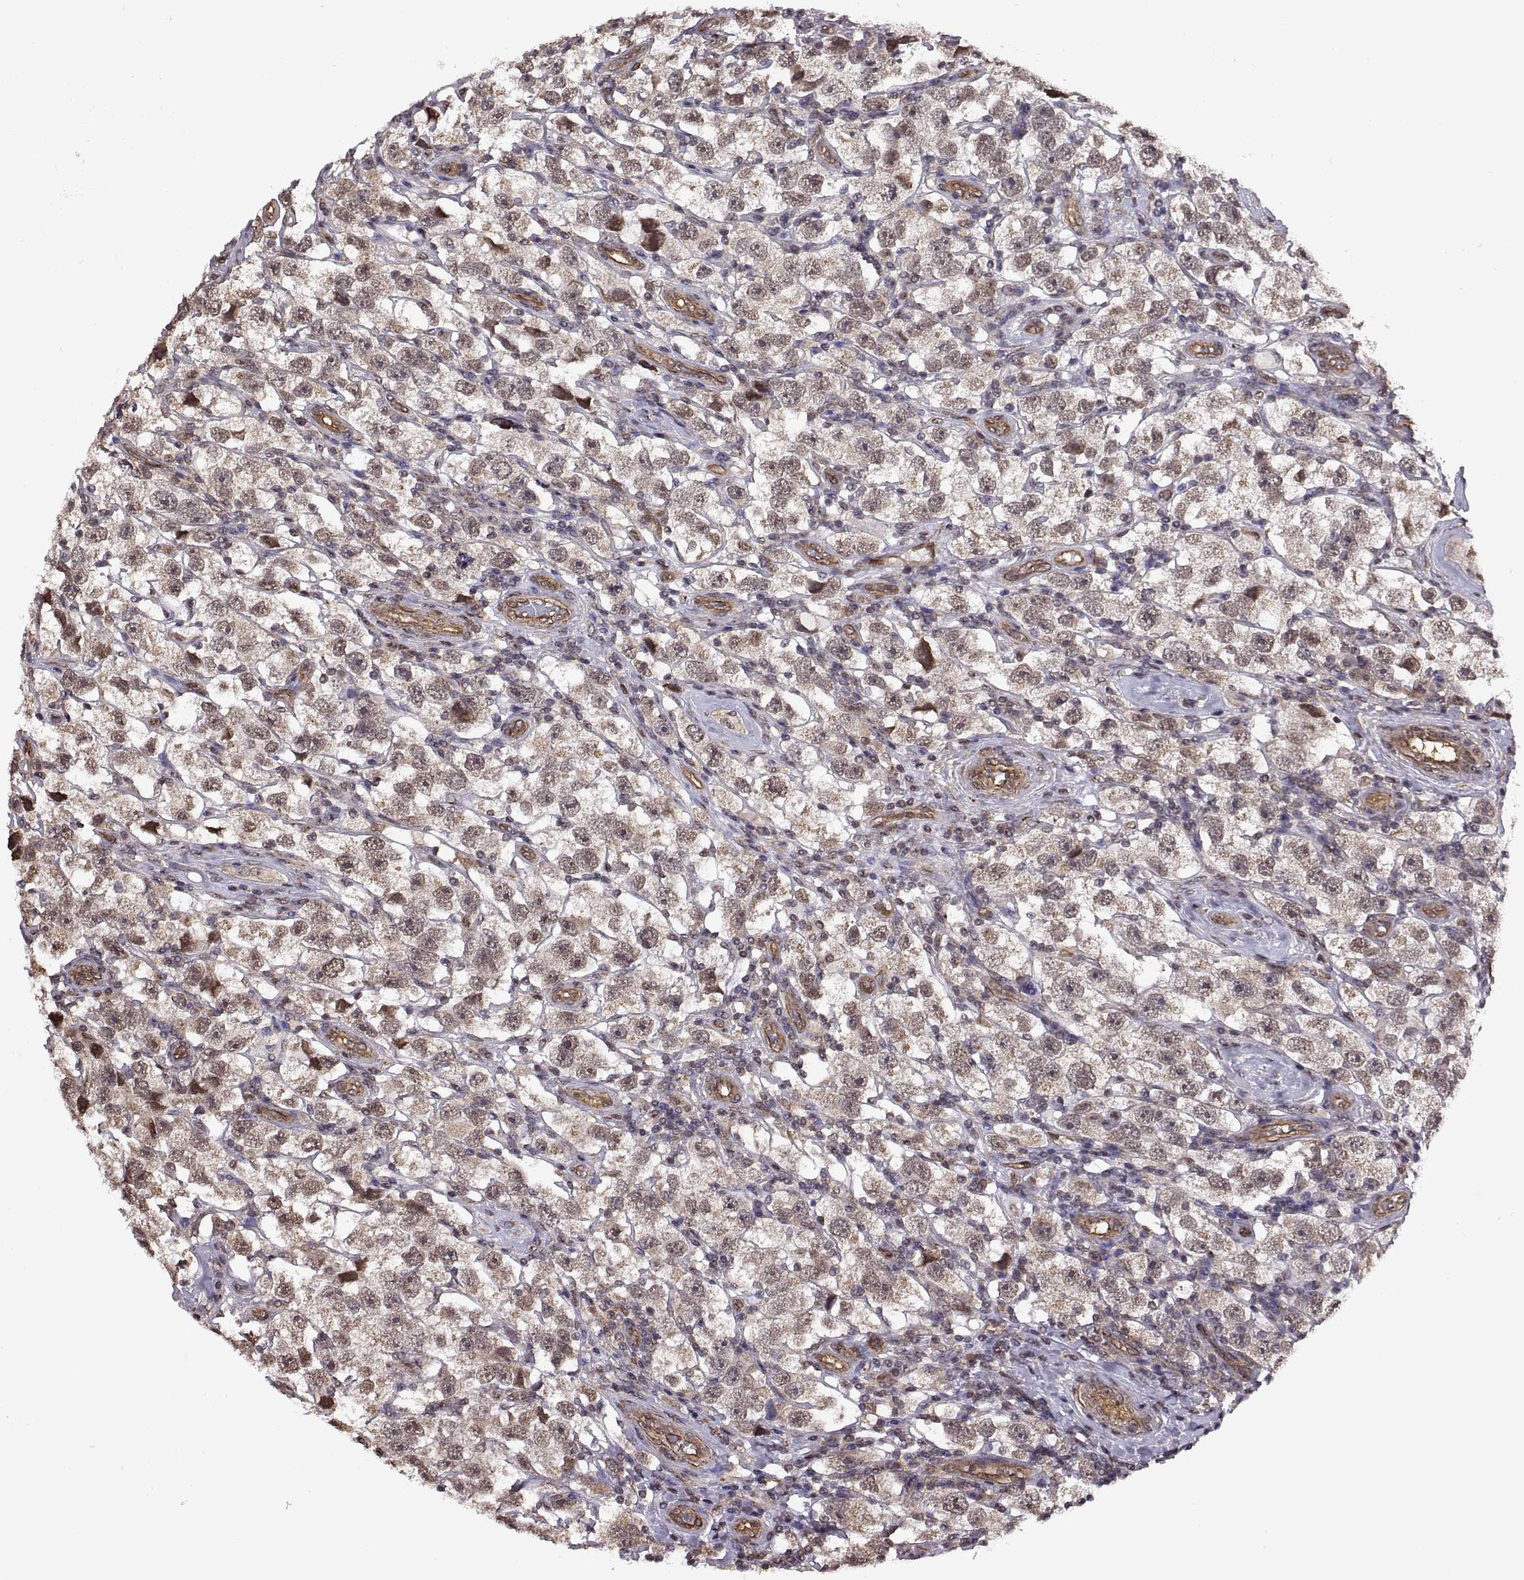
{"staining": {"intensity": "weak", "quantity": "25%-75%", "location": "cytoplasmic/membranous"}, "tissue": "testis cancer", "cell_type": "Tumor cells", "image_type": "cancer", "snomed": [{"axis": "morphology", "description": "Seminoma, NOS"}, {"axis": "topography", "description": "Testis"}], "caption": "Testis seminoma stained with immunohistochemistry (IHC) demonstrates weak cytoplasmic/membranous positivity in about 25%-75% of tumor cells.", "gene": "ARRB1", "patient": {"sex": "male", "age": 26}}